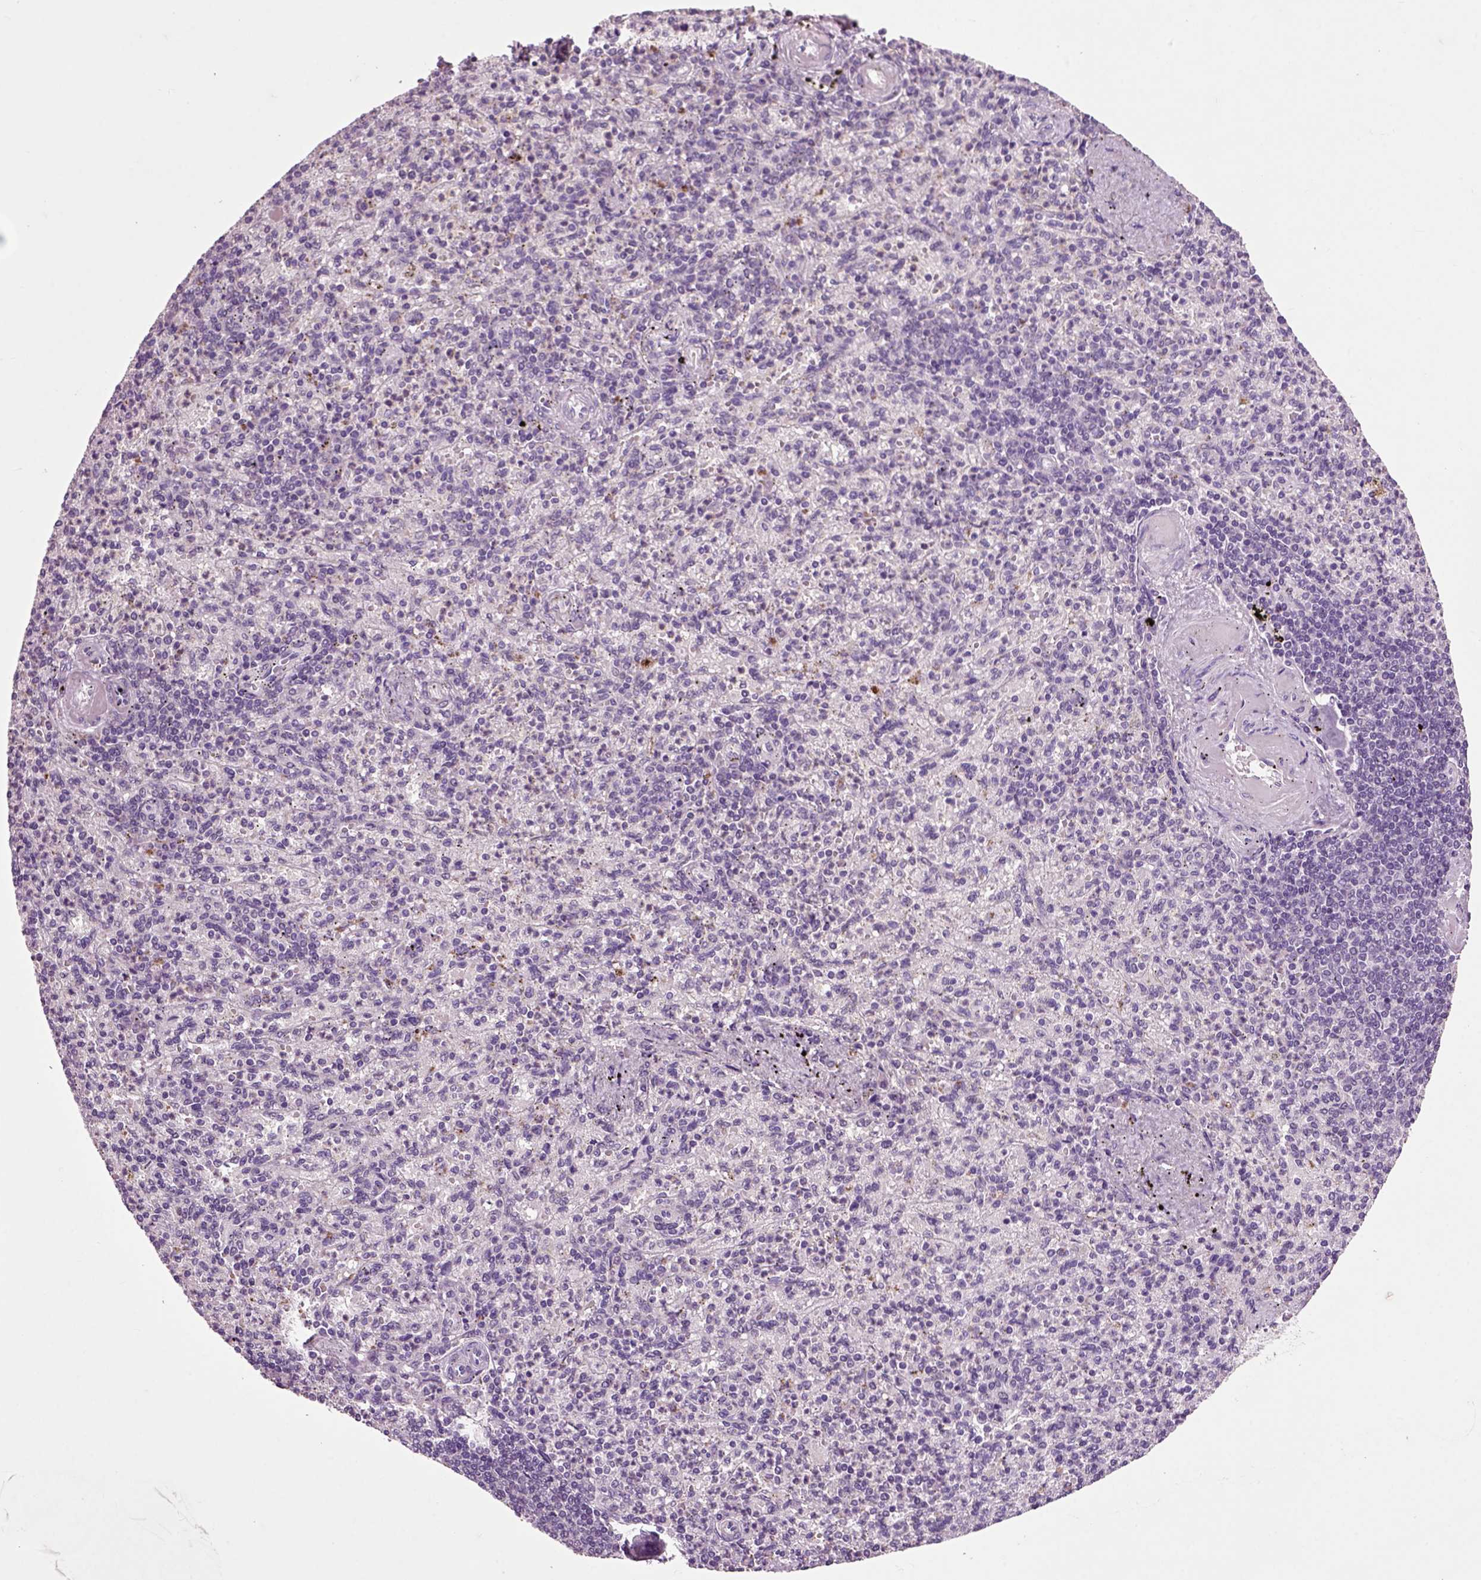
{"staining": {"intensity": "negative", "quantity": "none", "location": "none"}, "tissue": "spleen", "cell_type": "Cells in red pulp", "image_type": "normal", "snomed": [{"axis": "morphology", "description": "Normal tissue, NOS"}, {"axis": "topography", "description": "Spleen"}], "caption": "DAB (3,3'-diaminobenzidine) immunohistochemical staining of unremarkable human spleen reveals no significant staining in cells in red pulp.", "gene": "CRHR1", "patient": {"sex": "female", "age": 74}}